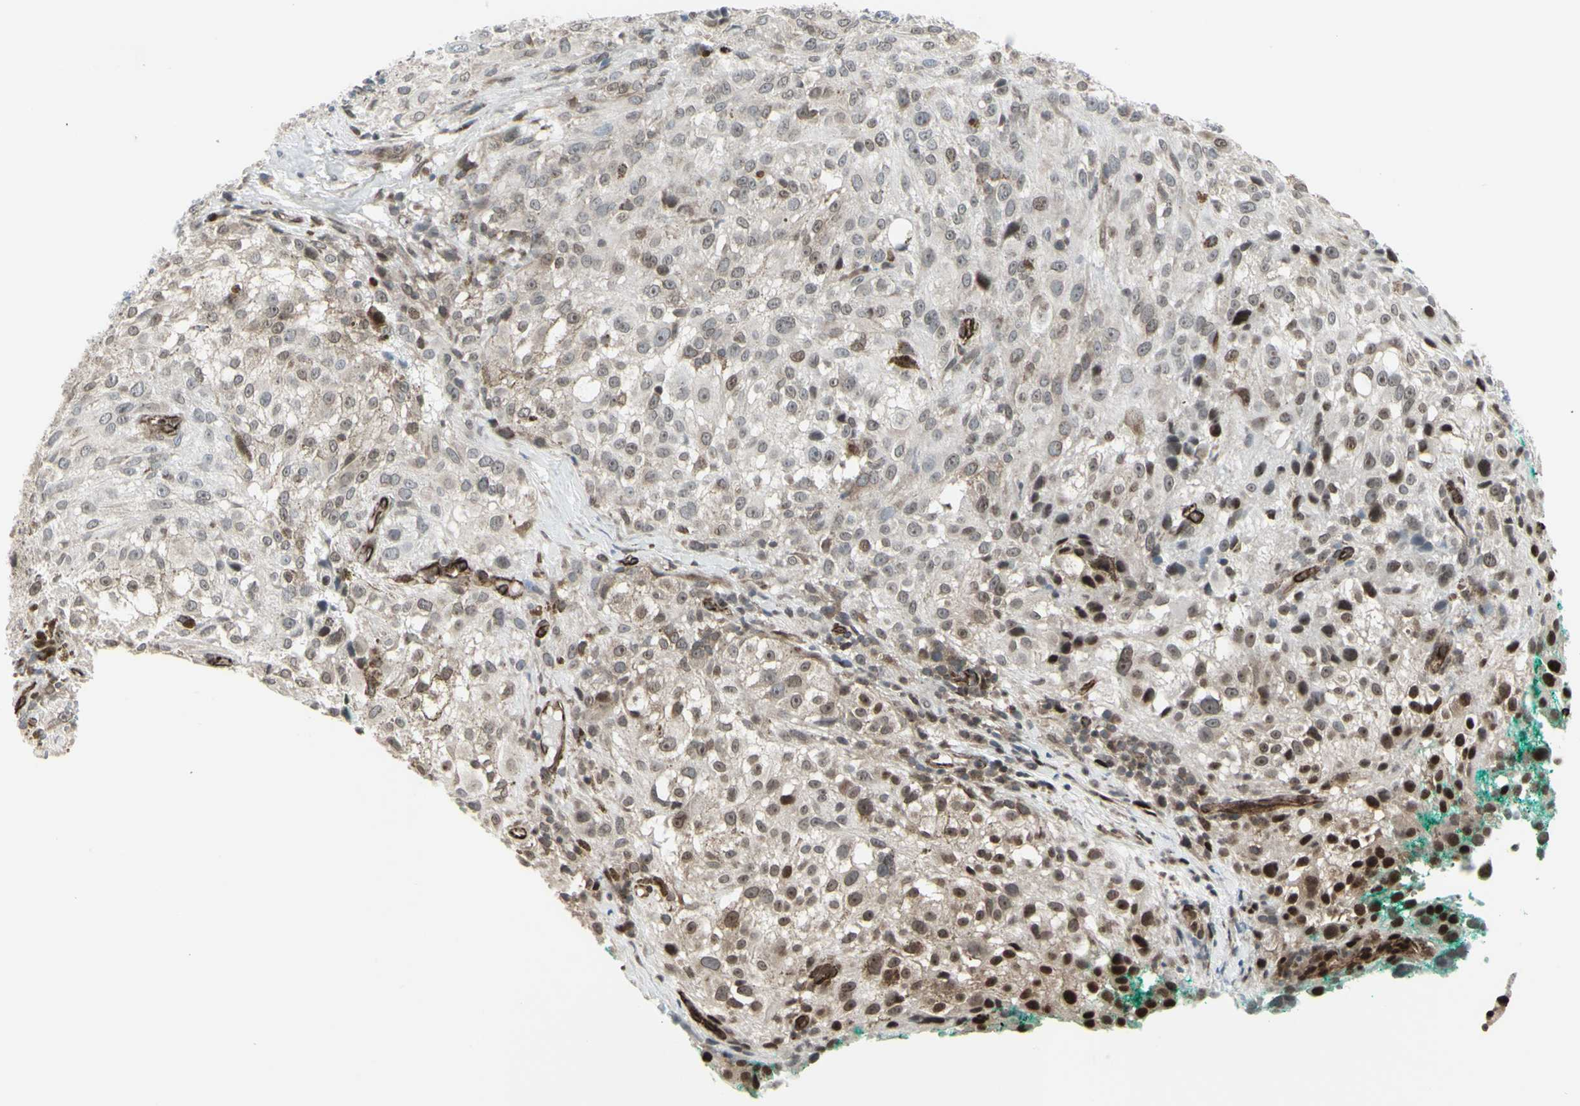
{"staining": {"intensity": "strong", "quantity": "<25%", "location": "nuclear"}, "tissue": "melanoma", "cell_type": "Tumor cells", "image_type": "cancer", "snomed": [{"axis": "morphology", "description": "Necrosis, NOS"}, {"axis": "morphology", "description": "Malignant melanoma, NOS"}, {"axis": "topography", "description": "Skin"}], "caption": "Malignant melanoma tissue shows strong nuclear expression in about <25% of tumor cells, visualized by immunohistochemistry. (DAB (3,3'-diaminobenzidine) IHC with brightfield microscopy, high magnification).", "gene": "DTX3L", "patient": {"sex": "female", "age": 87}}